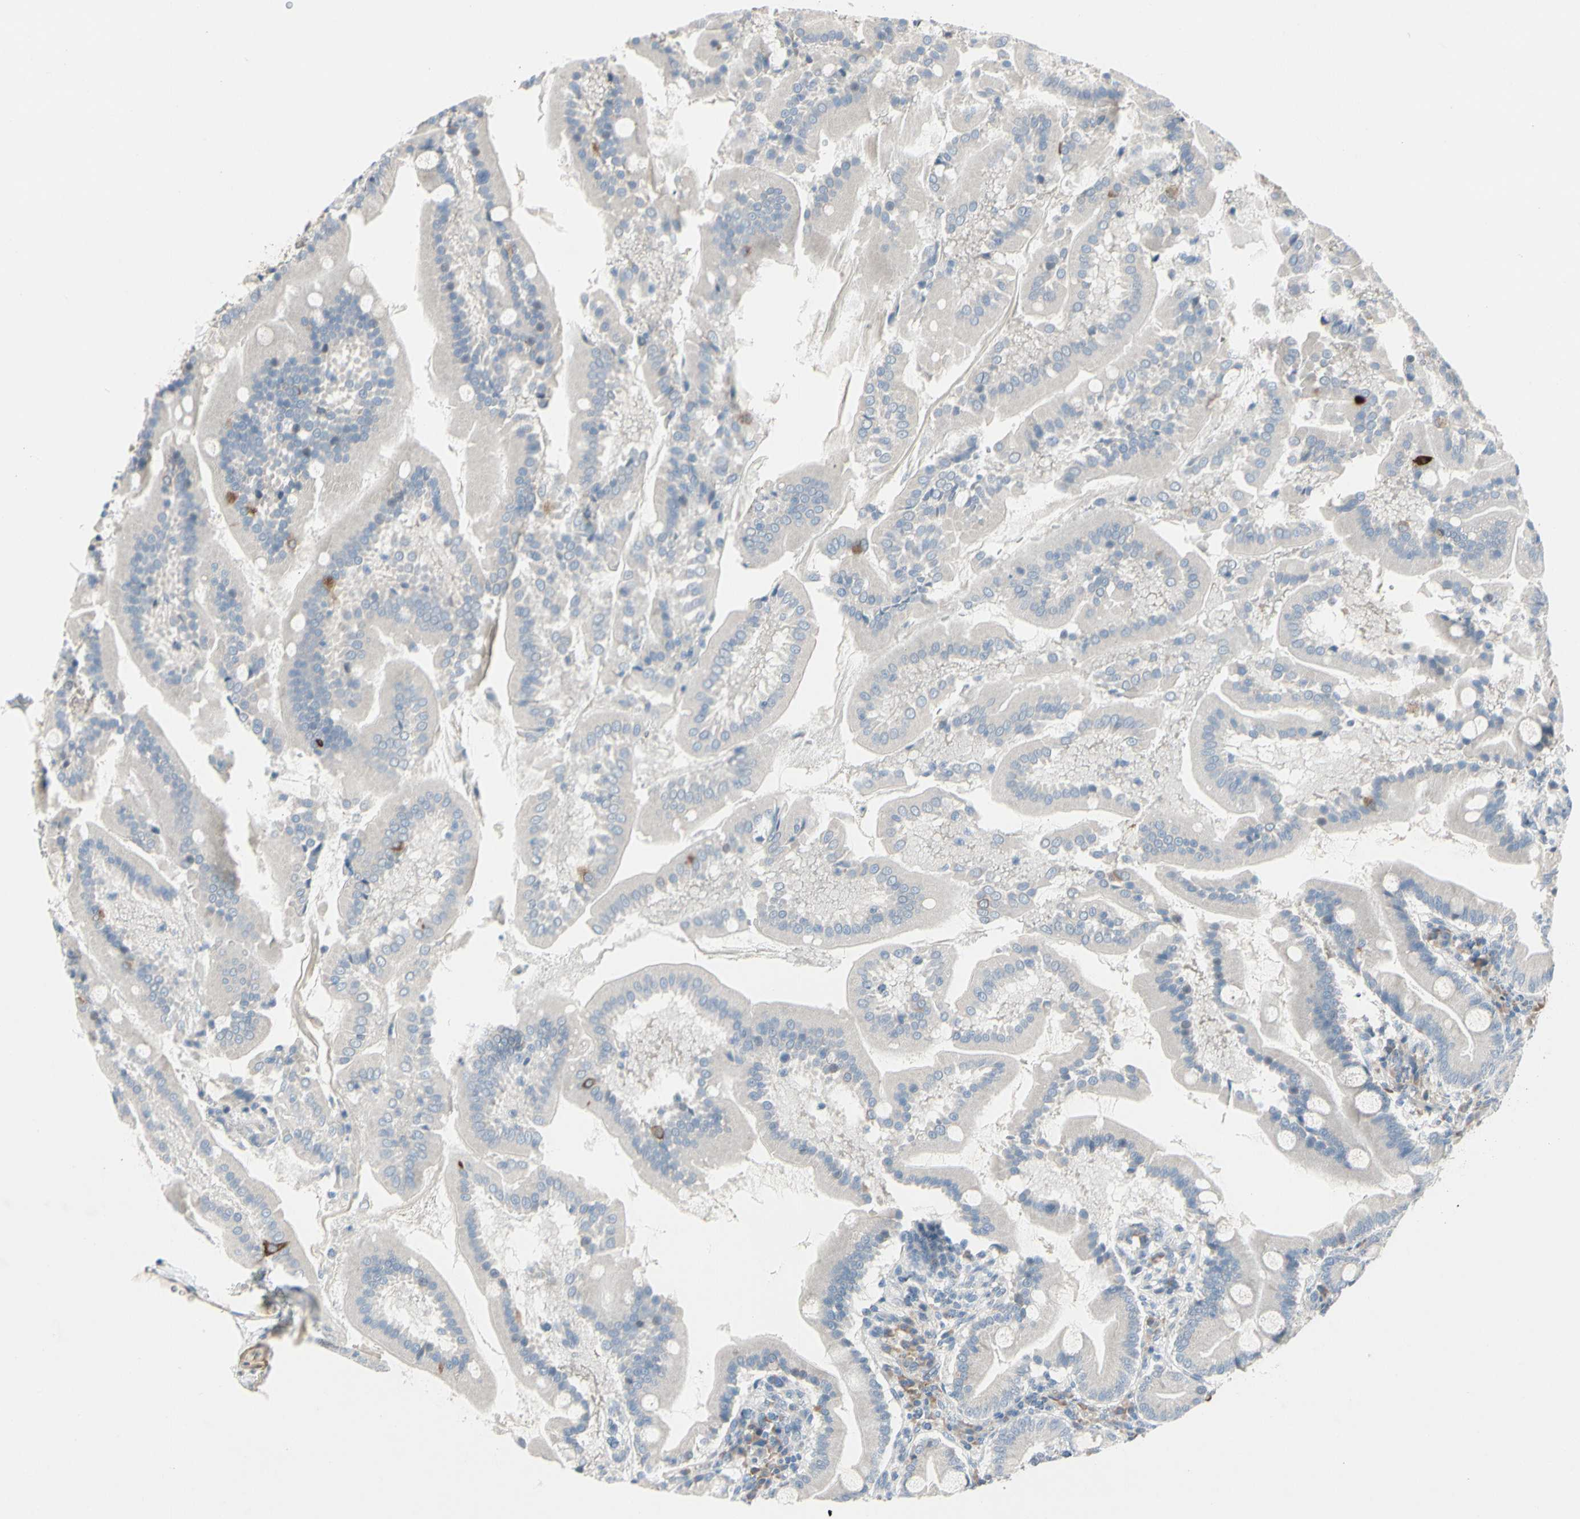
{"staining": {"intensity": "weak", "quantity": "<25%", "location": "cytoplasmic/membranous"}, "tissue": "duodenum", "cell_type": "Glandular cells", "image_type": "normal", "snomed": [{"axis": "morphology", "description": "Normal tissue, NOS"}, {"axis": "topography", "description": "Duodenum"}], "caption": "Protein analysis of benign duodenum reveals no significant positivity in glandular cells. (DAB immunohistochemistry, high magnification).", "gene": "MAP2", "patient": {"sex": "male", "age": 50}}